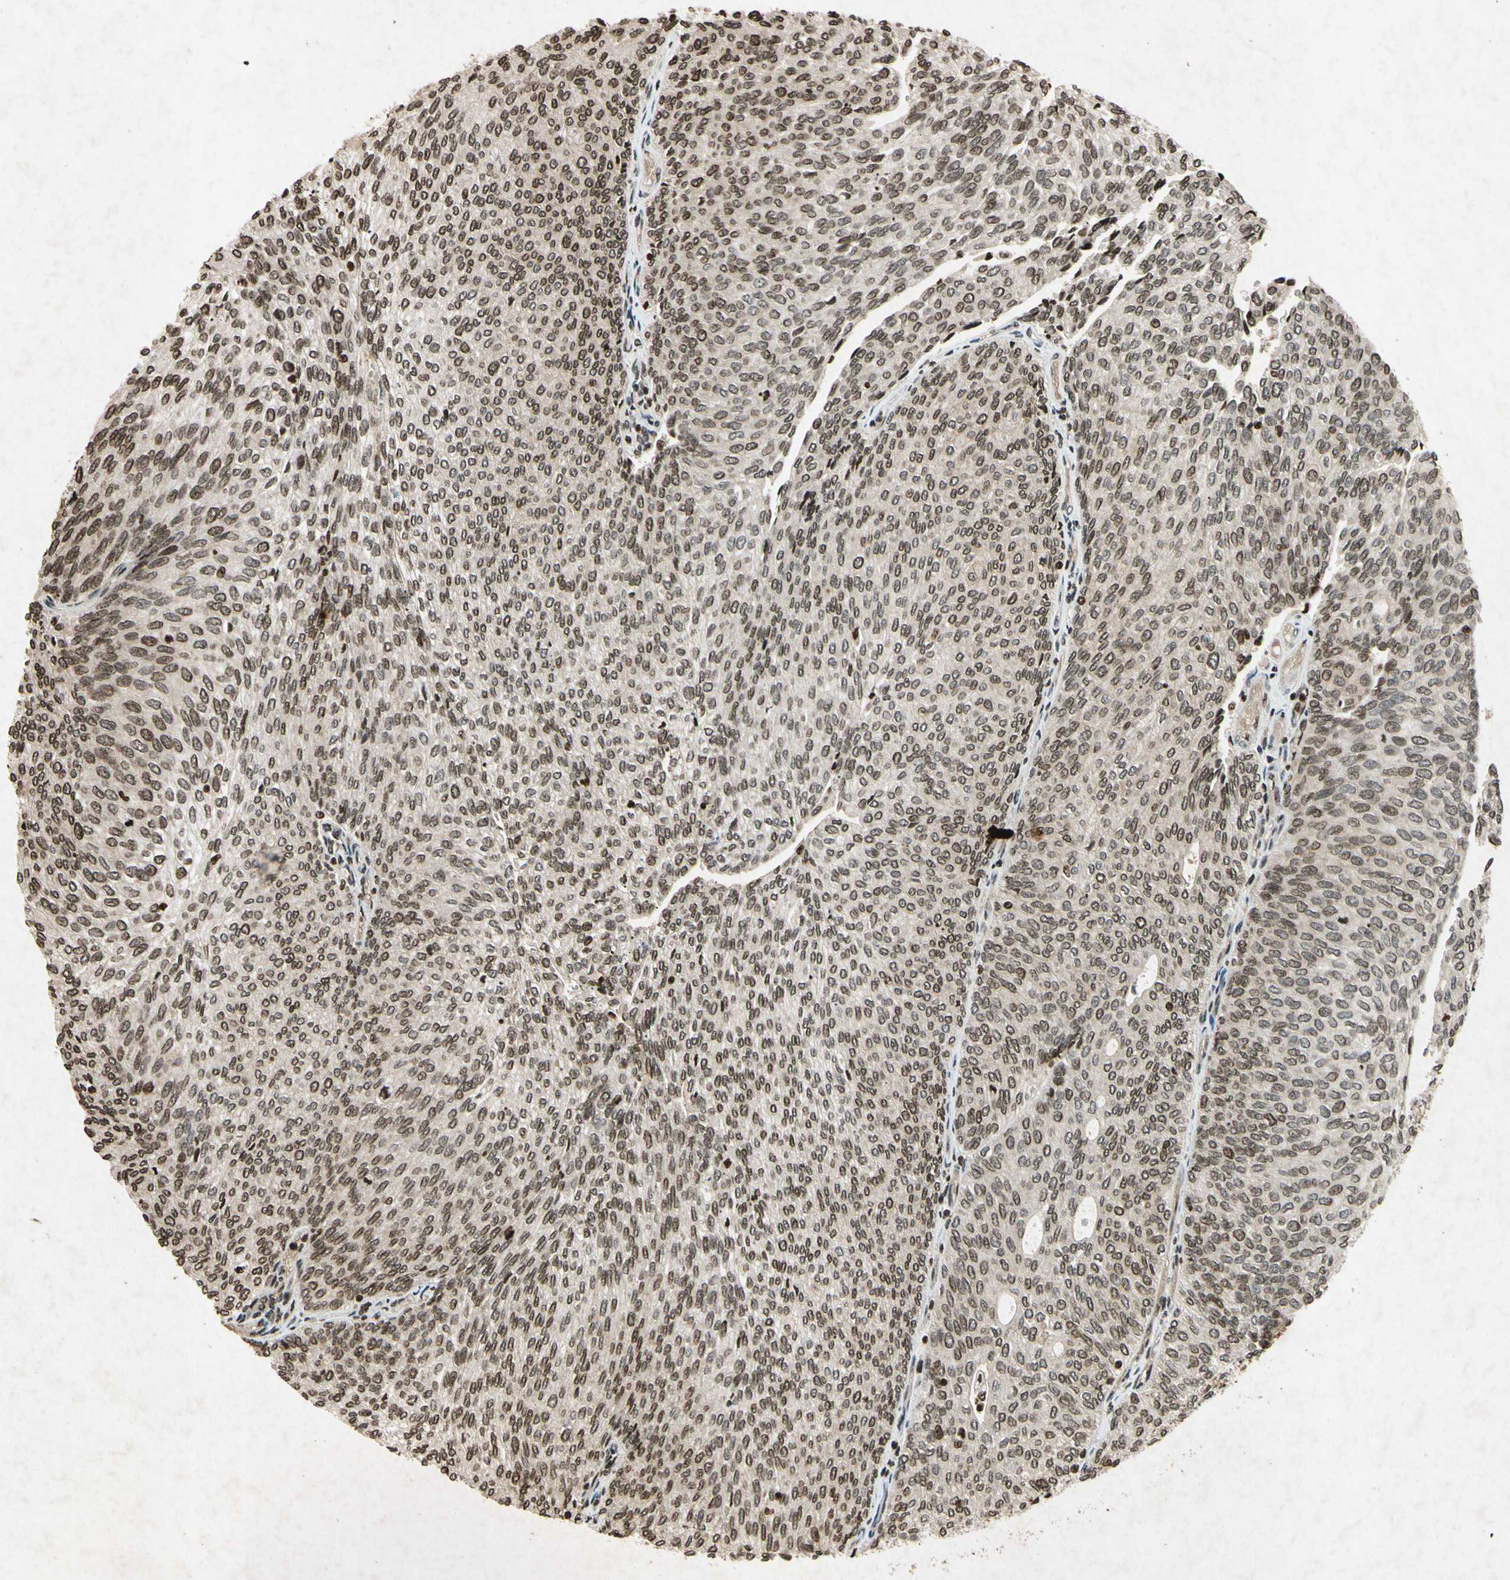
{"staining": {"intensity": "weak", "quantity": ">75%", "location": "nuclear"}, "tissue": "urothelial cancer", "cell_type": "Tumor cells", "image_type": "cancer", "snomed": [{"axis": "morphology", "description": "Urothelial carcinoma, Low grade"}, {"axis": "topography", "description": "Urinary bladder"}], "caption": "Protein staining shows weak nuclear positivity in about >75% of tumor cells in urothelial cancer.", "gene": "HOXB3", "patient": {"sex": "female", "age": 79}}